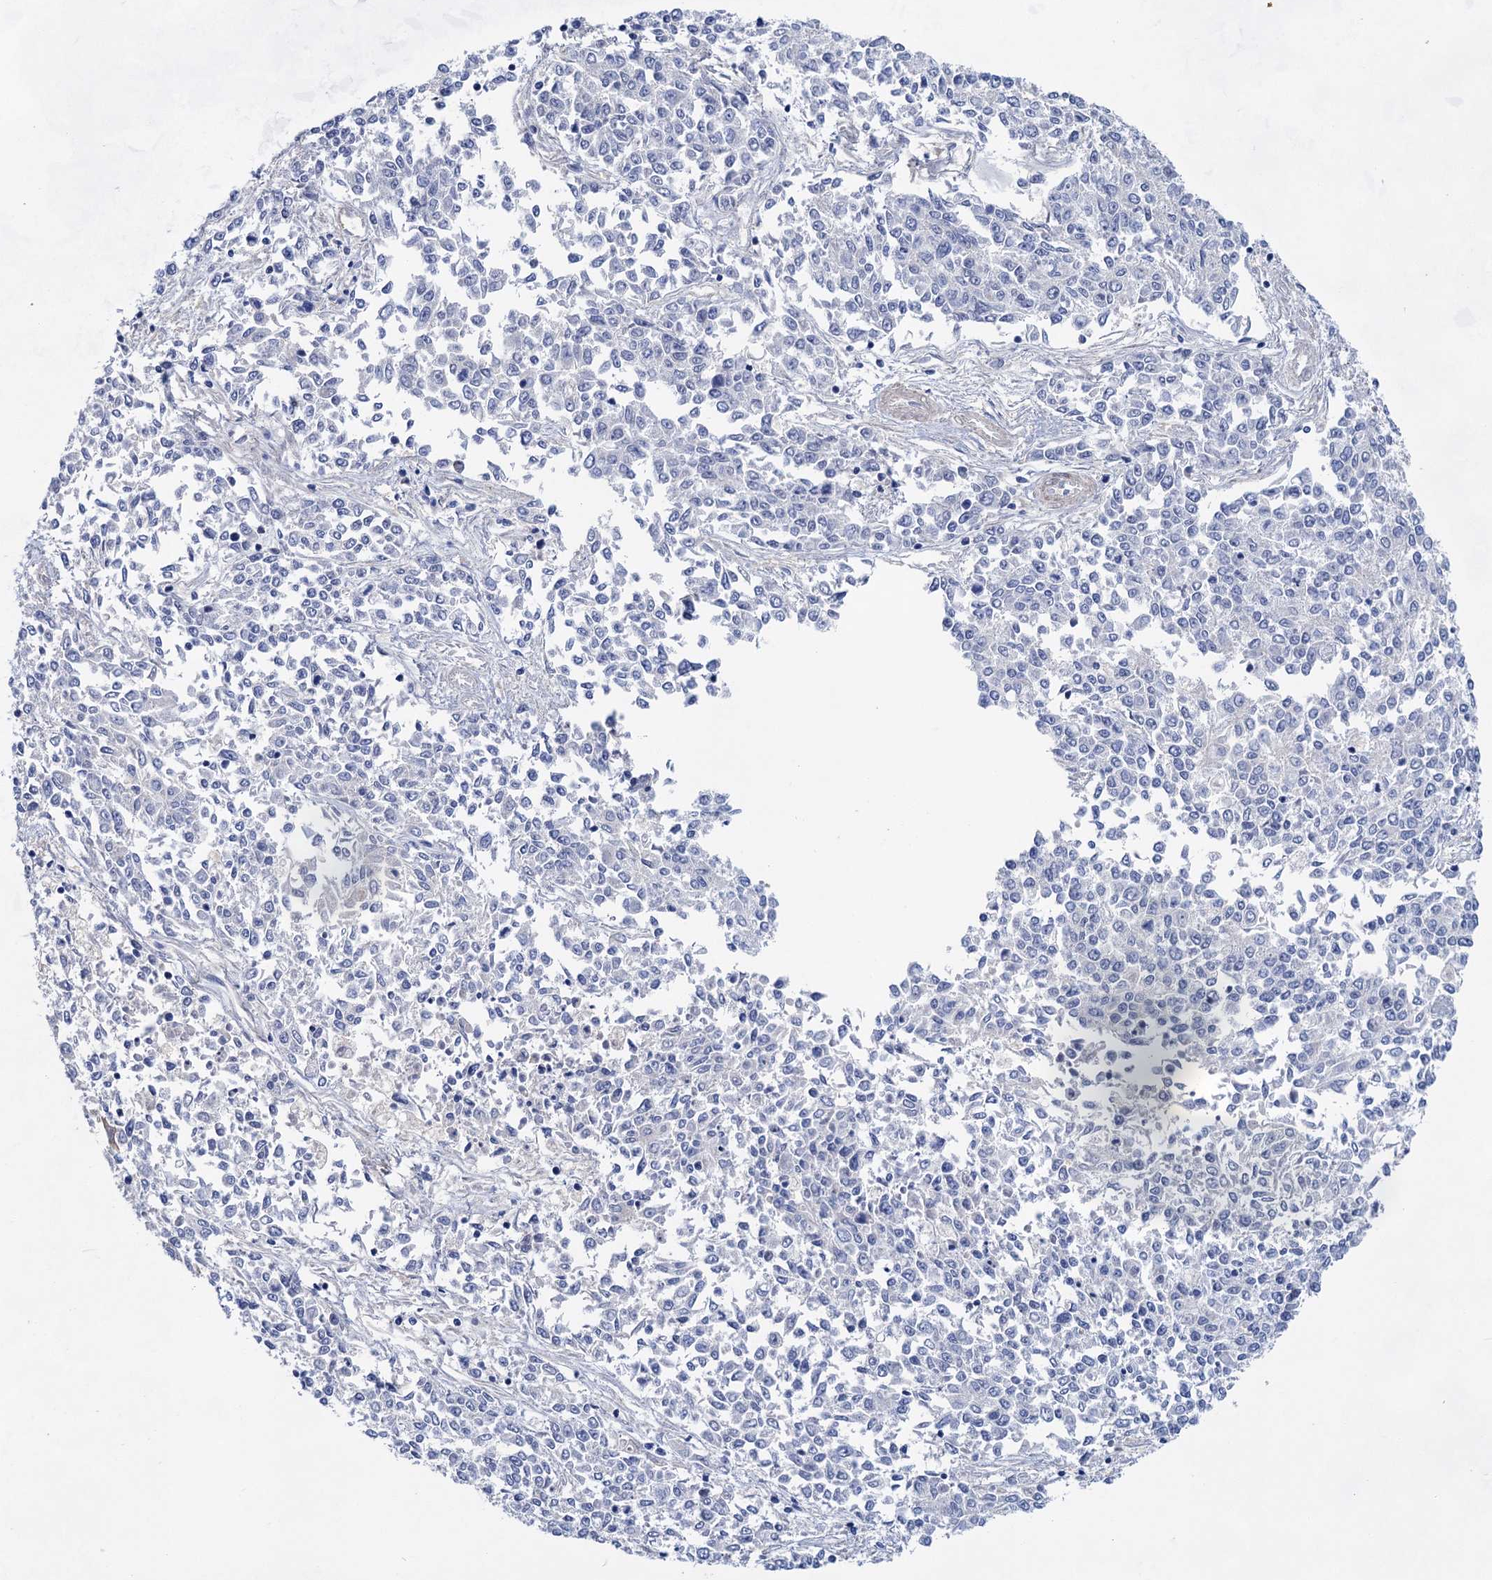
{"staining": {"intensity": "negative", "quantity": "none", "location": "none"}, "tissue": "endometrial cancer", "cell_type": "Tumor cells", "image_type": "cancer", "snomed": [{"axis": "morphology", "description": "Adenocarcinoma, NOS"}, {"axis": "topography", "description": "Endometrium"}], "caption": "IHC of endometrial cancer shows no expression in tumor cells. (Immunohistochemistry, brightfield microscopy, high magnification).", "gene": "GPR155", "patient": {"sex": "female", "age": 50}}